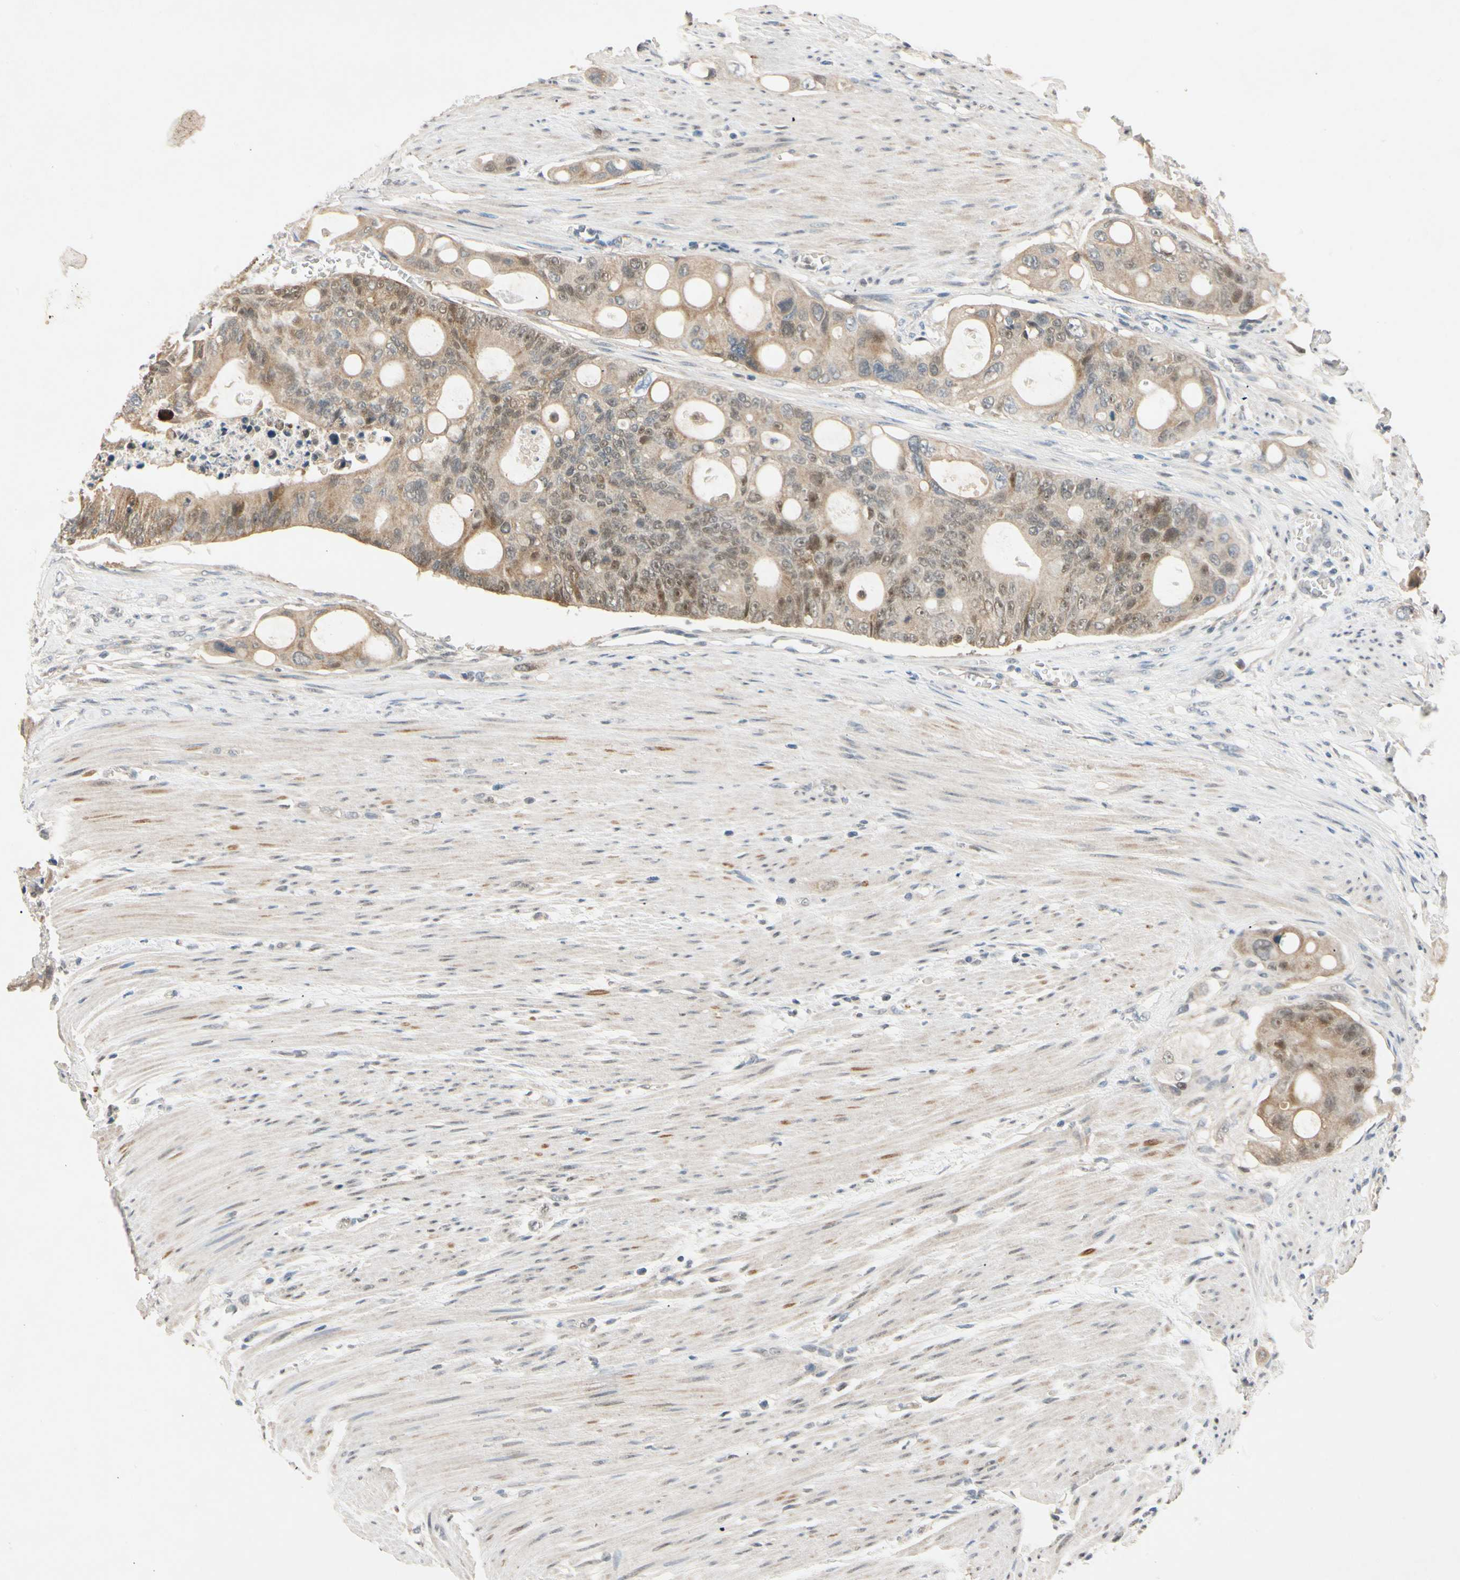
{"staining": {"intensity": "moderate", "quantity": "<25%", "location": "nuclear"}, "tissue": "colorectal cancer", "cell_type": "Tumor cells", "image_type": "cancer", "snomed": [{"axis": "morphology", "description": "Adenocarcinoma, NOS"}, {"axis": "topography", "description": "Colon"}], "caption": "Colorectal adenocarcinoma was stained to show a protein in brown. There is low levels of moderate nuclear staining in about <25% of tumor cells.", "gene": "RIOX2", "patient": {"sex": "female", "age": 57}}